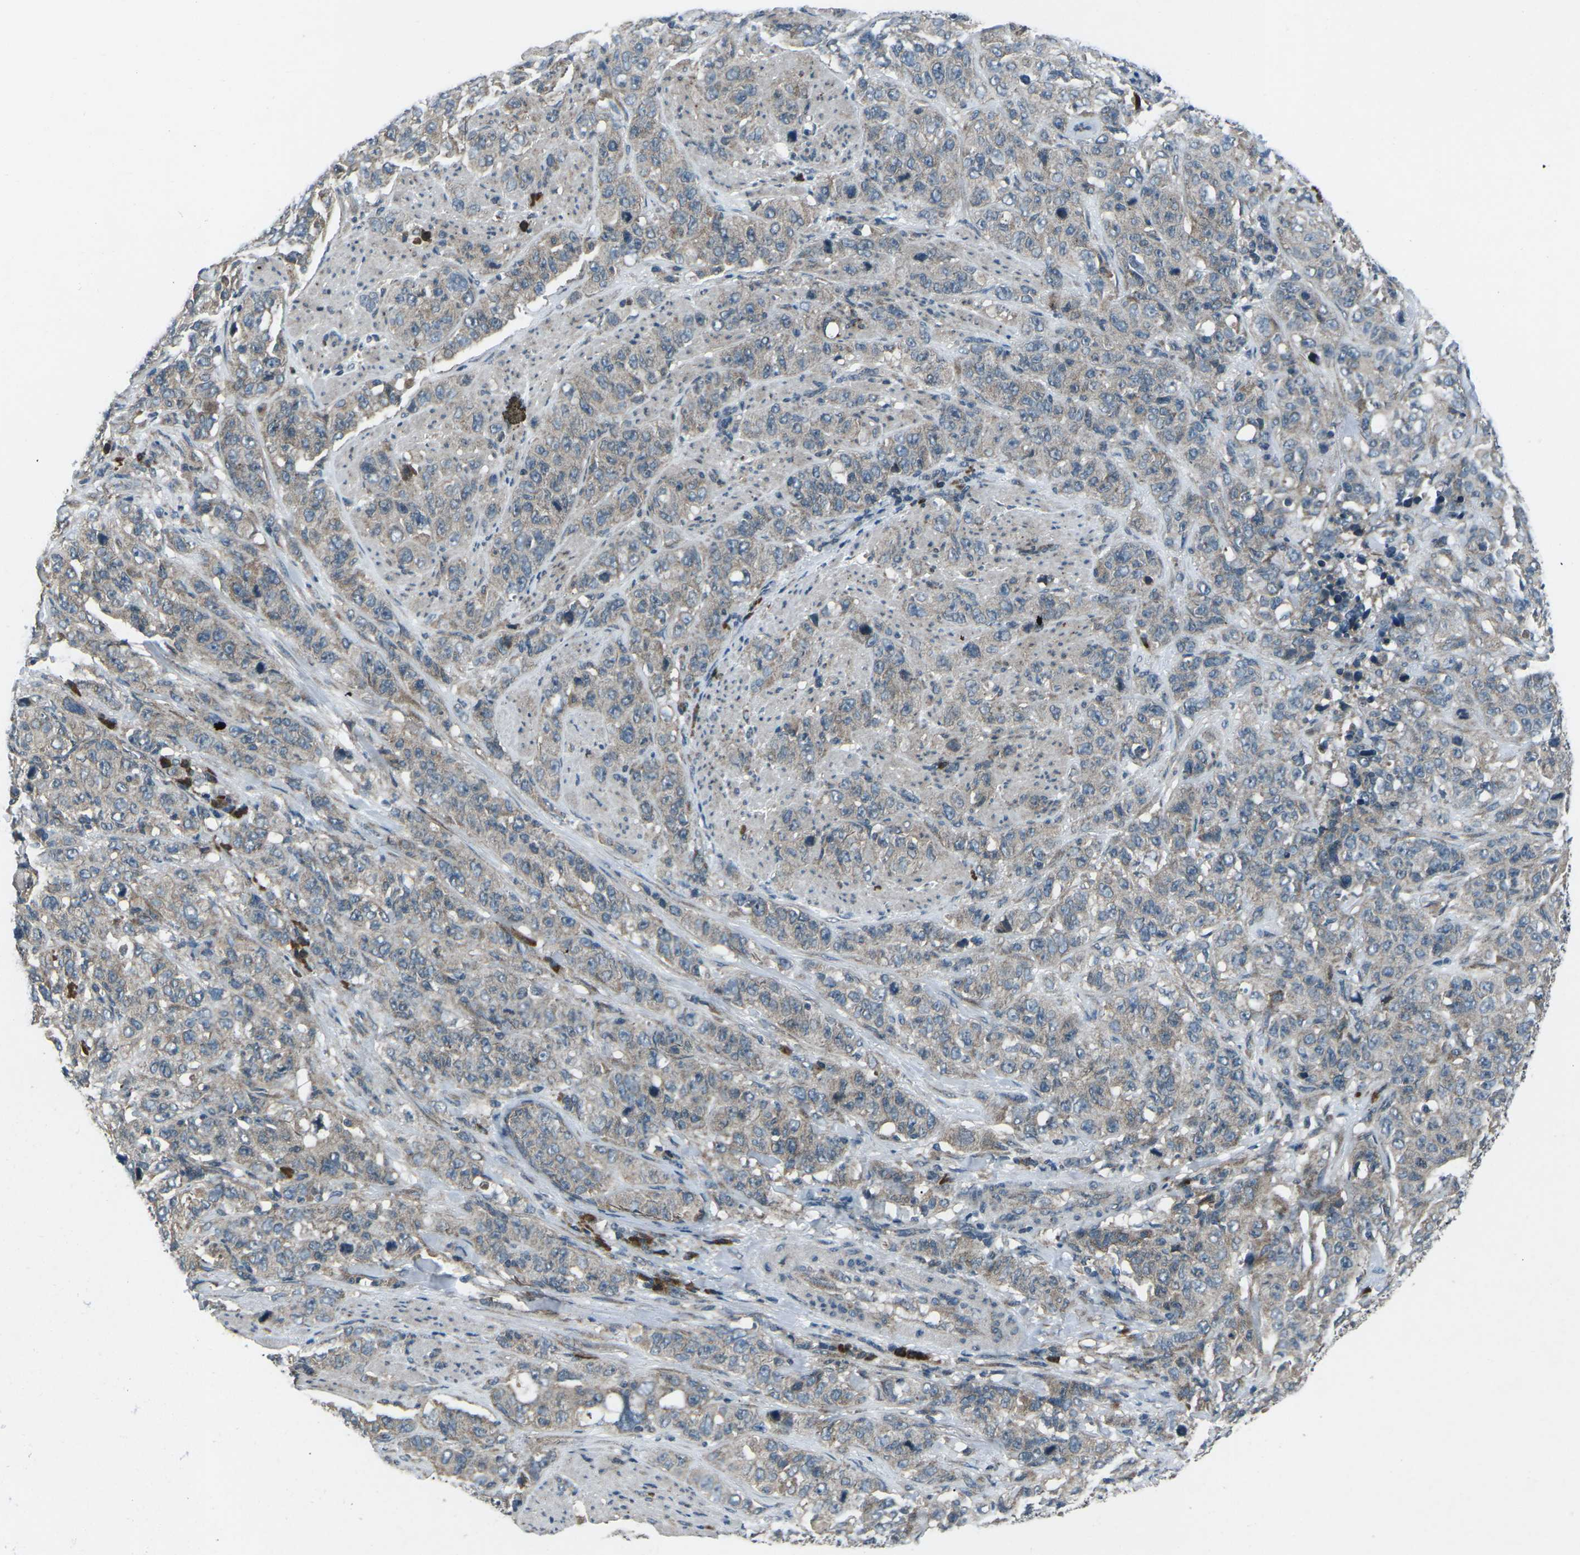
{"staining": {"intensity": "weak", "quantity": "<25%", "location": "cytoplasmic/membranous"}, "tissue": "stomach cancer", "cell_type": "Tumor cells", "image_type": "cancer", "snomed": [{"axis": "morphology", "description": "Adenocarcinoma, NOS"}, {"axis": "topography", "description": "Stomach"}], "caption": "A high-resolution photomicrograph shows IHC staining of stomach cancer, which exhibits no significant staining in tumor cells.", "gene": "CDK16", "patient": {"sex": "male", "age": 48}}